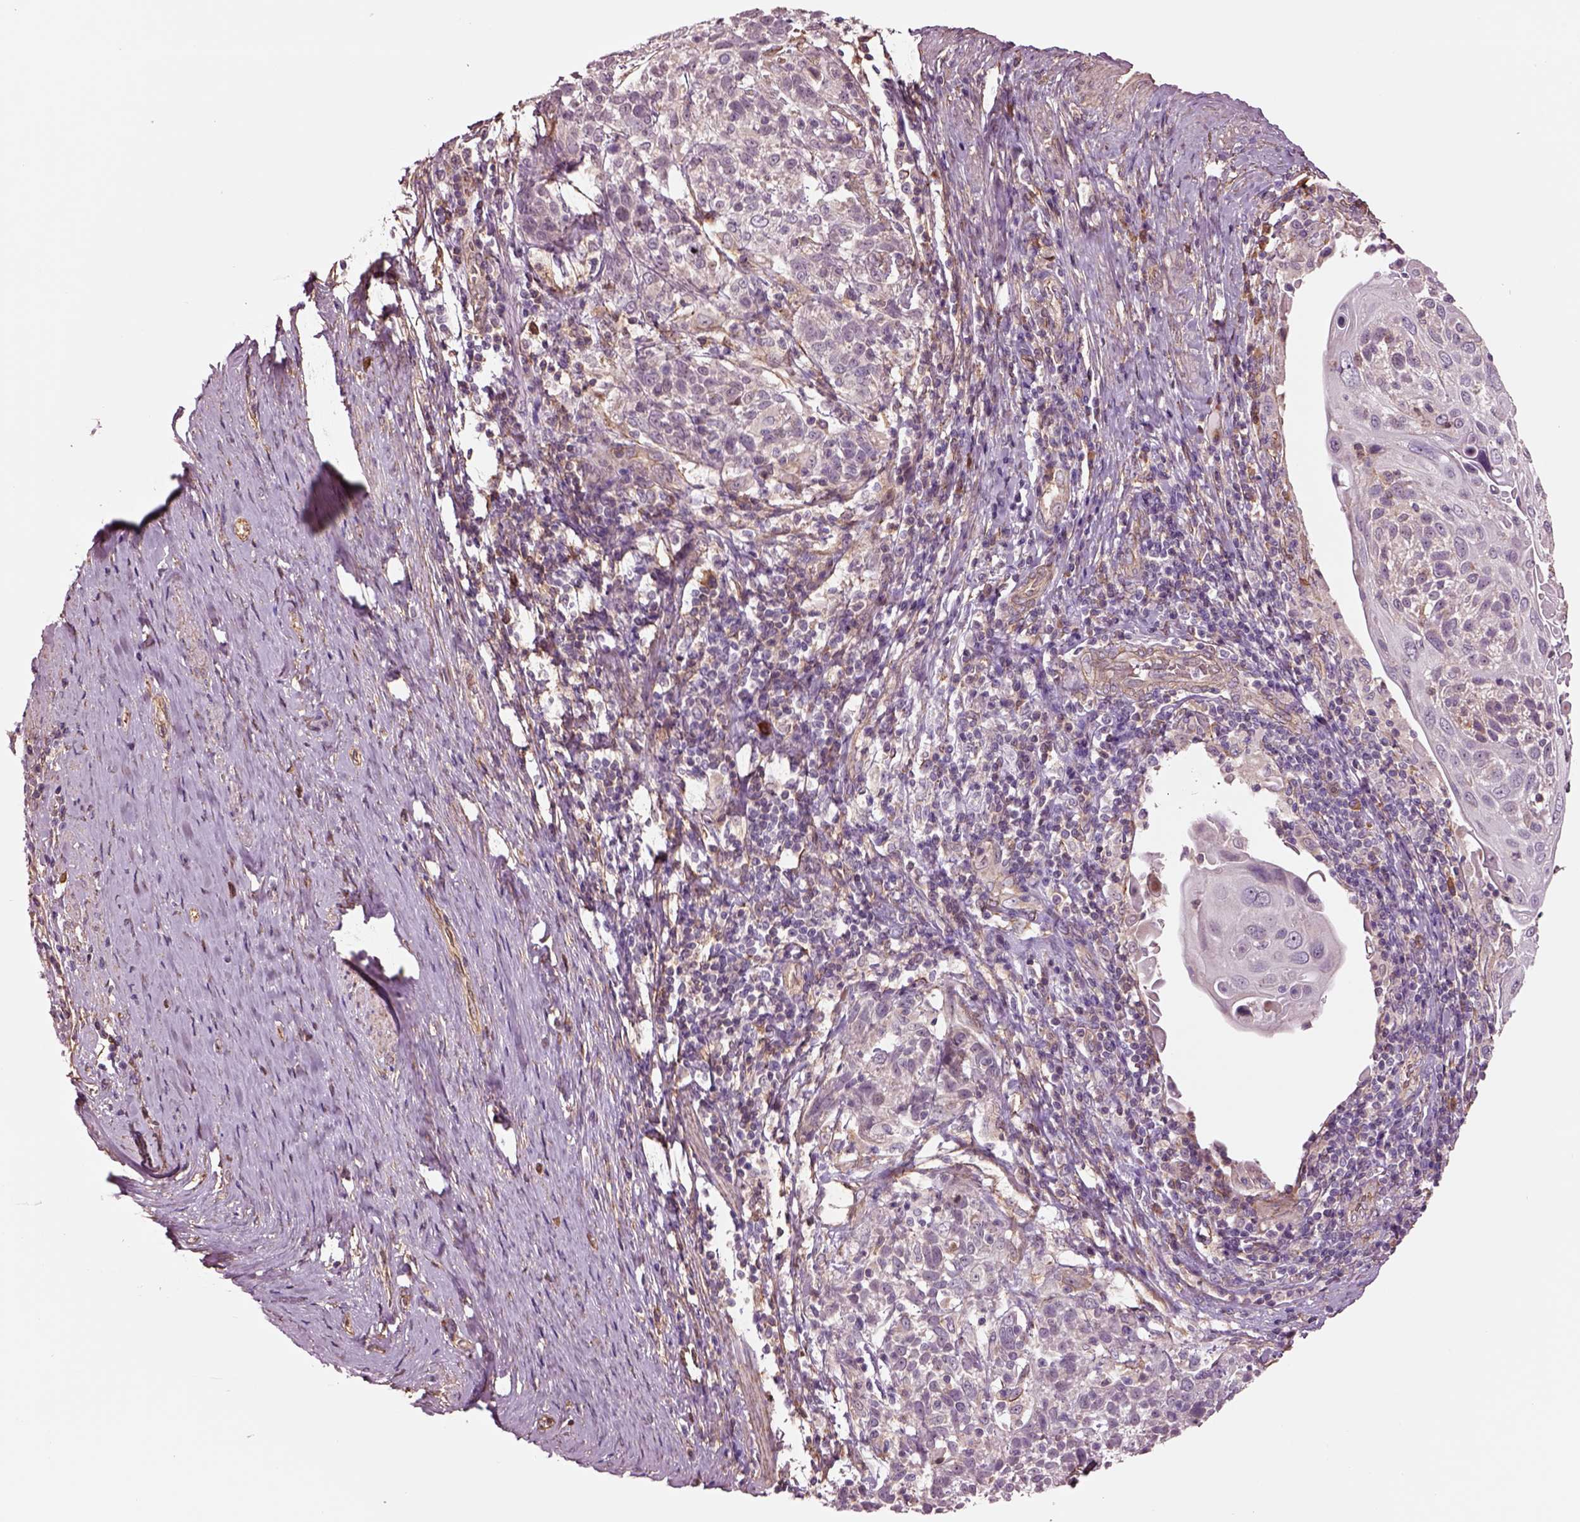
{"staining": {"intensity": "negative", "quantity": "none", "location": "none"}, "tissue": "cervical cancer", "cell_type": "Tumor cells", "image_type": "cancer", "snomed": [{"axis": "morphology", "description": "Squamous cell carcinoma, NOS"}, {"axis": "topography", "description": "Cervix"}], "caption": "An IHC image of squamous cell carcinoma (cervical) is shown. There is no staining in tumor cells of squamous cell carcinoma (cervical).", "gene": "HTR1B", "patient": {"sex": "female", "age": 61}}